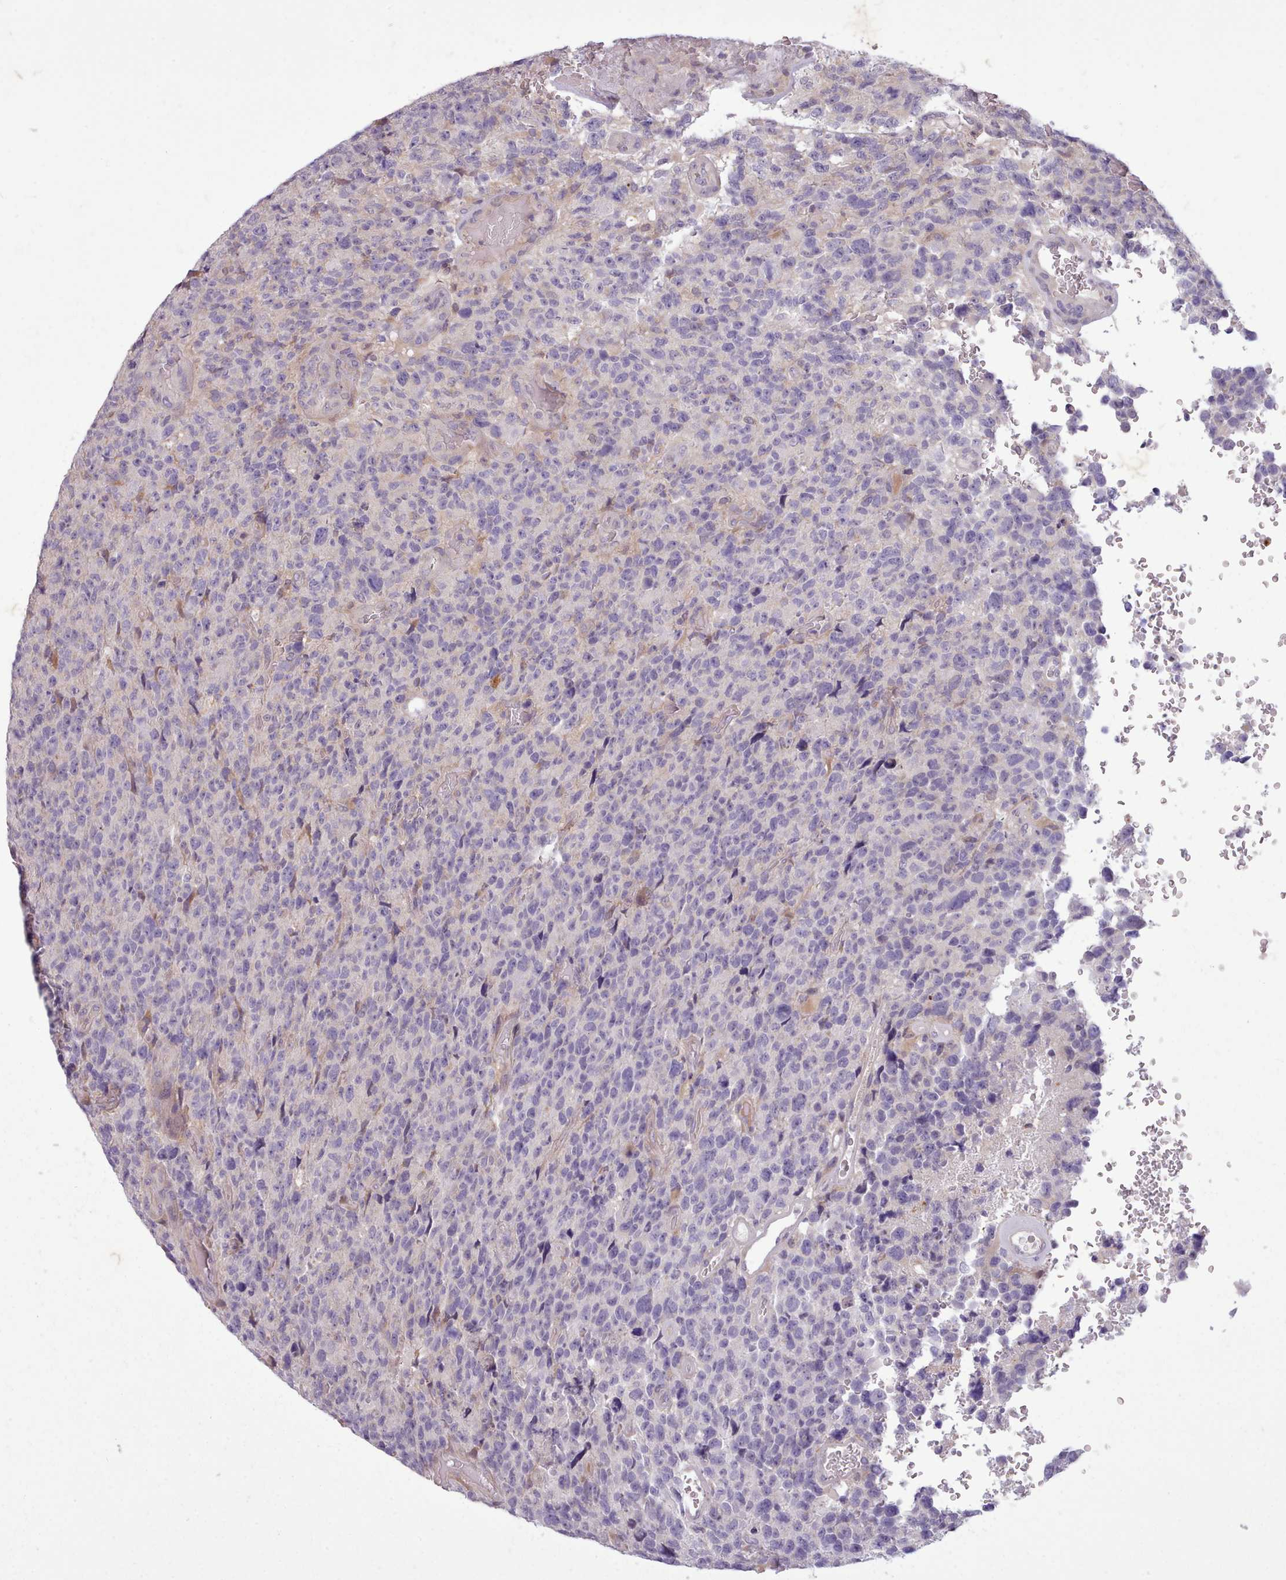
{"staining": {"intensity": "negative", "quantity": "none", "location": "none"}, "tissue": "glioma", "cell_type": "Tumor cells", "image_type": "cancer", "snomed": [{"axis": "morphology", "description": "Glioma, malignant, High grade"}, {"axis": "topography", "description": "Brain"}], "caption": "DAB (3,3'-diaminobenzidine) immunohistochemical staining of malignant glioma (high-grade) shows no significant staining in tumor cells.", "gene": "NMRK1", "patient": {"sex": "male", "age": 69}}